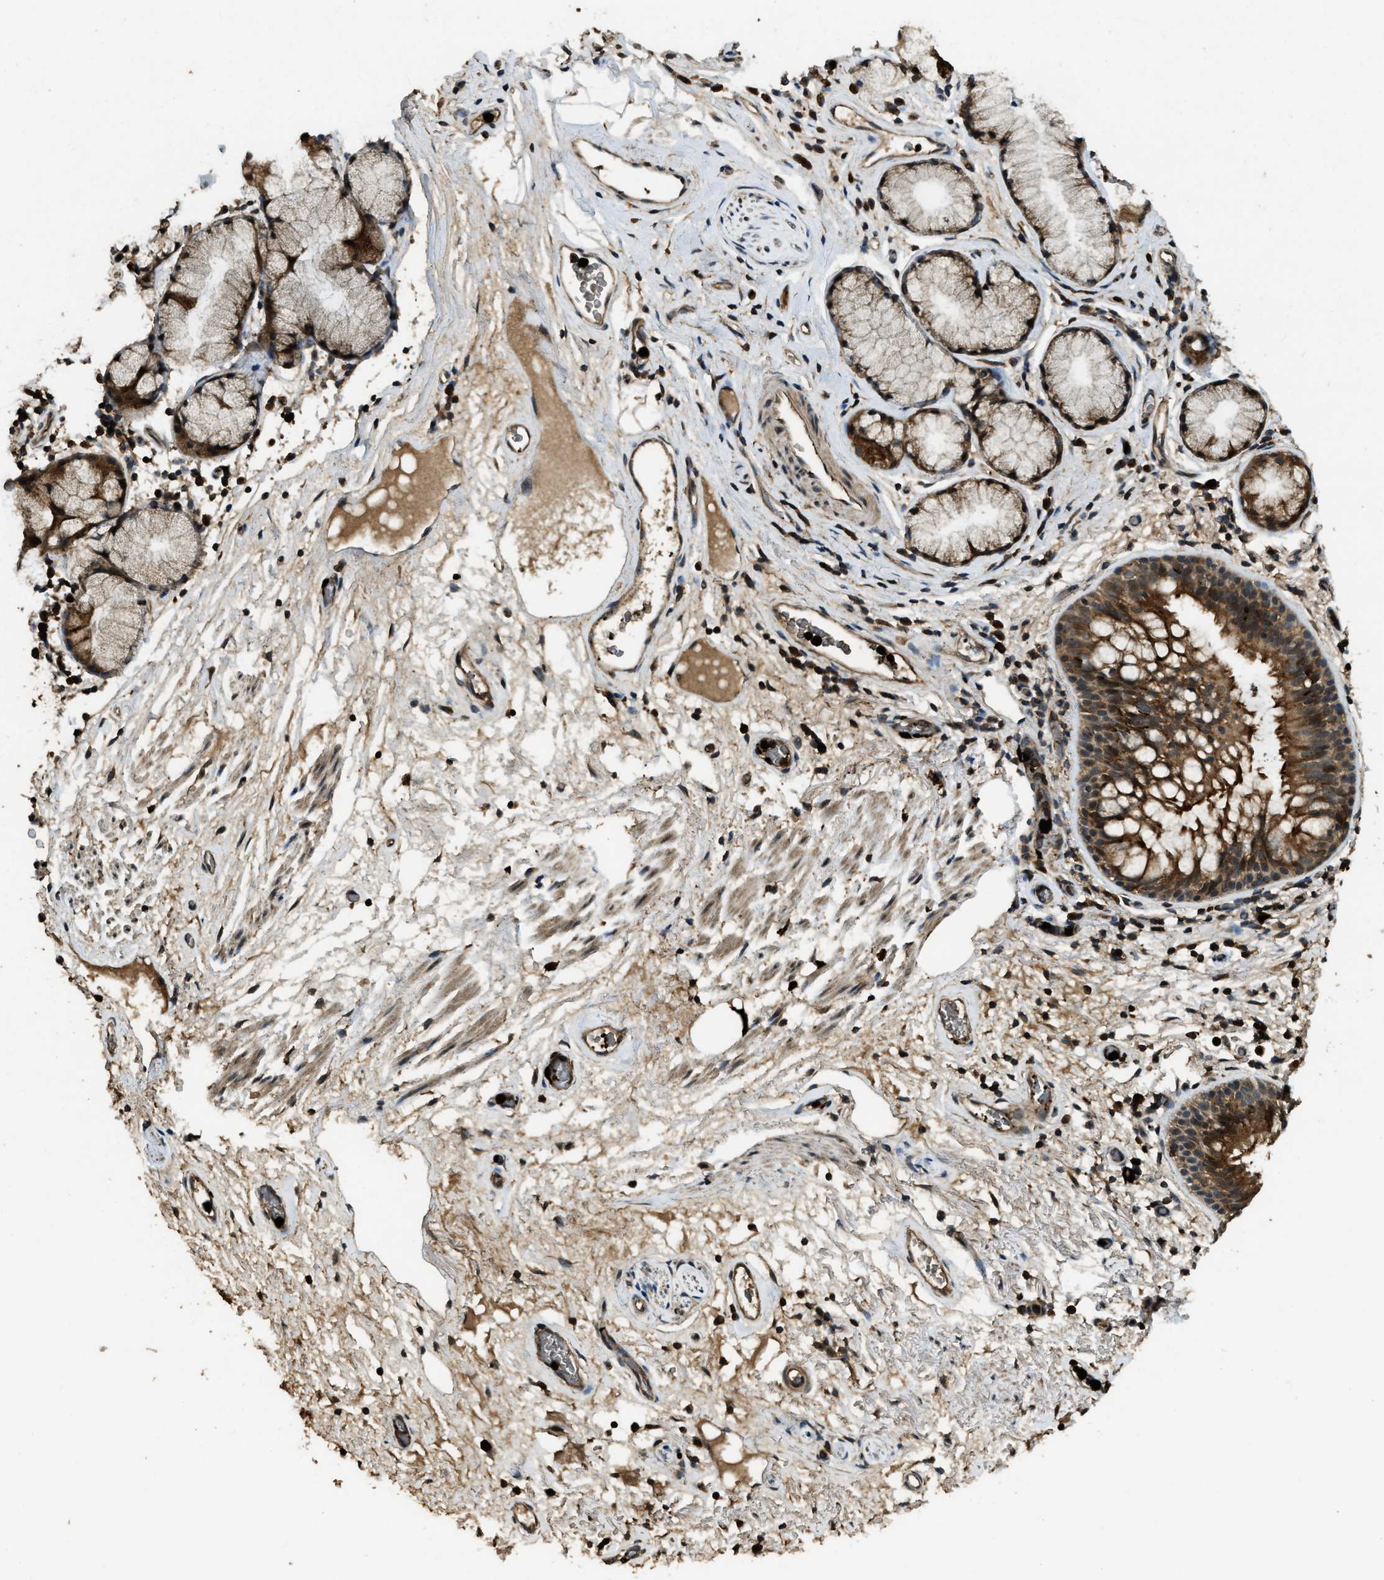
{"staining": {"intensity": "moderate", "quantity": ">75%", "location": "cytoplasmic/membranous,nuclear"}, "tissue": "bronchus", "cell_type": "Respiratory epithelial cells", "image_type": "normal", "snomed": [{"axis": "morphology", "description": "Normal tissue, NOS"}, {"axis": "morphology", "description": "Inflammation, NOS"}, {"axis": "topography", "description": "Cartilage tissue"}, {"axis": "topography", "description": "Bronchus"}], "caption": "Approximately >75% of respiratory epithelial cells in normal human bronchus display moderate cytoplasmic/membranous,nuclear protein positivity as visualized by brown immunohistochemical staining.", "gene": "RNF141", "patient": {"sex": "male", "age": 77}}